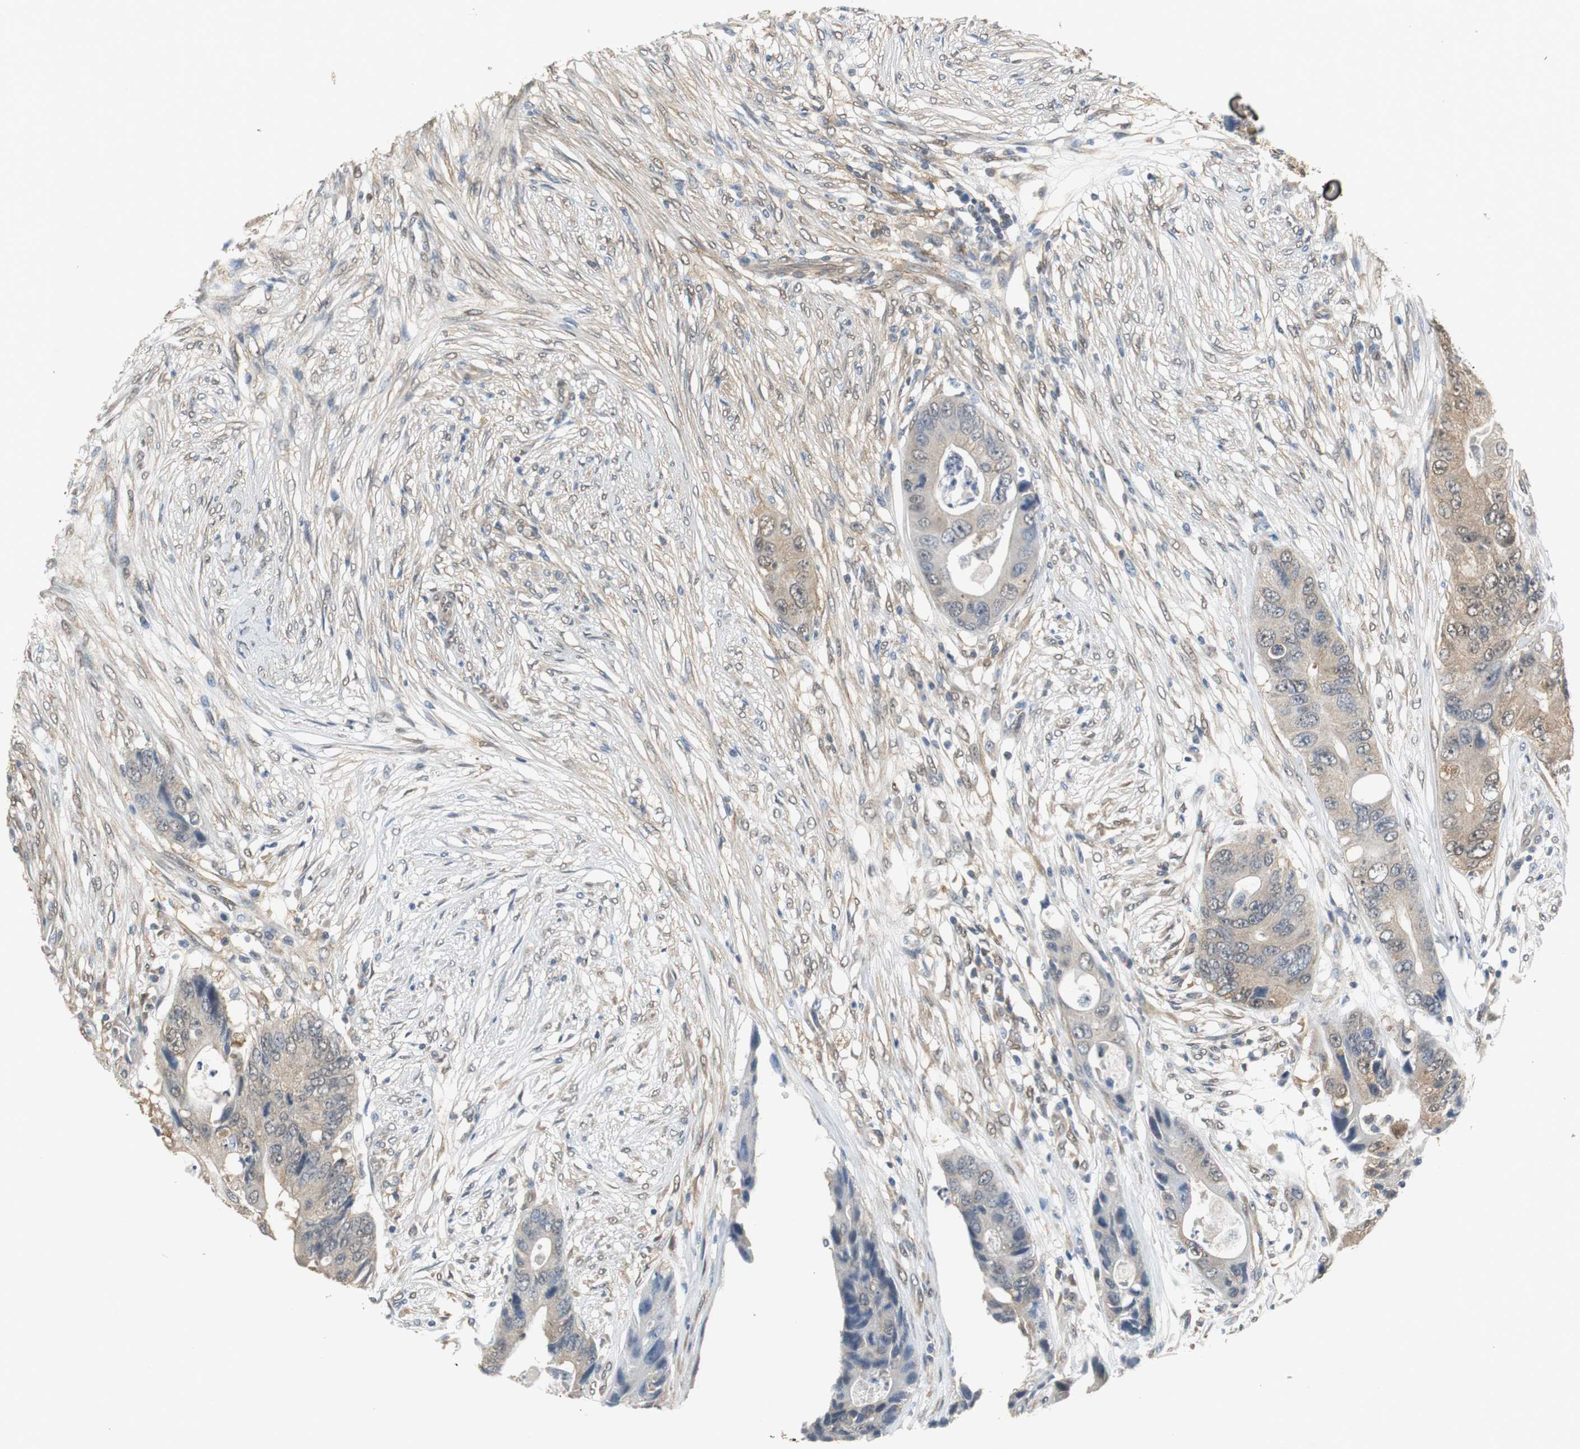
{"staining": {"intensity": "weak", "quantity": ">75%", "location": "cytoplasmic/membranous"}, "tissue": "colorectal cancer", "cell_type": "Tumor cells", "image_type": "cancer", "snomed": [{"axis": "morphology", "description": "Adenocarcinoma, NOS"}, {"axis": "topography", "description": "Colon"}], "caption": "Immunohistochemical staining of colorectal cancer exhibits low levels of weak cytoplasmic/membranous staining in approximately >75% of tumor cells.", "gene": "UBQLN2", "patient": {"sex": "male", "age": 71}}